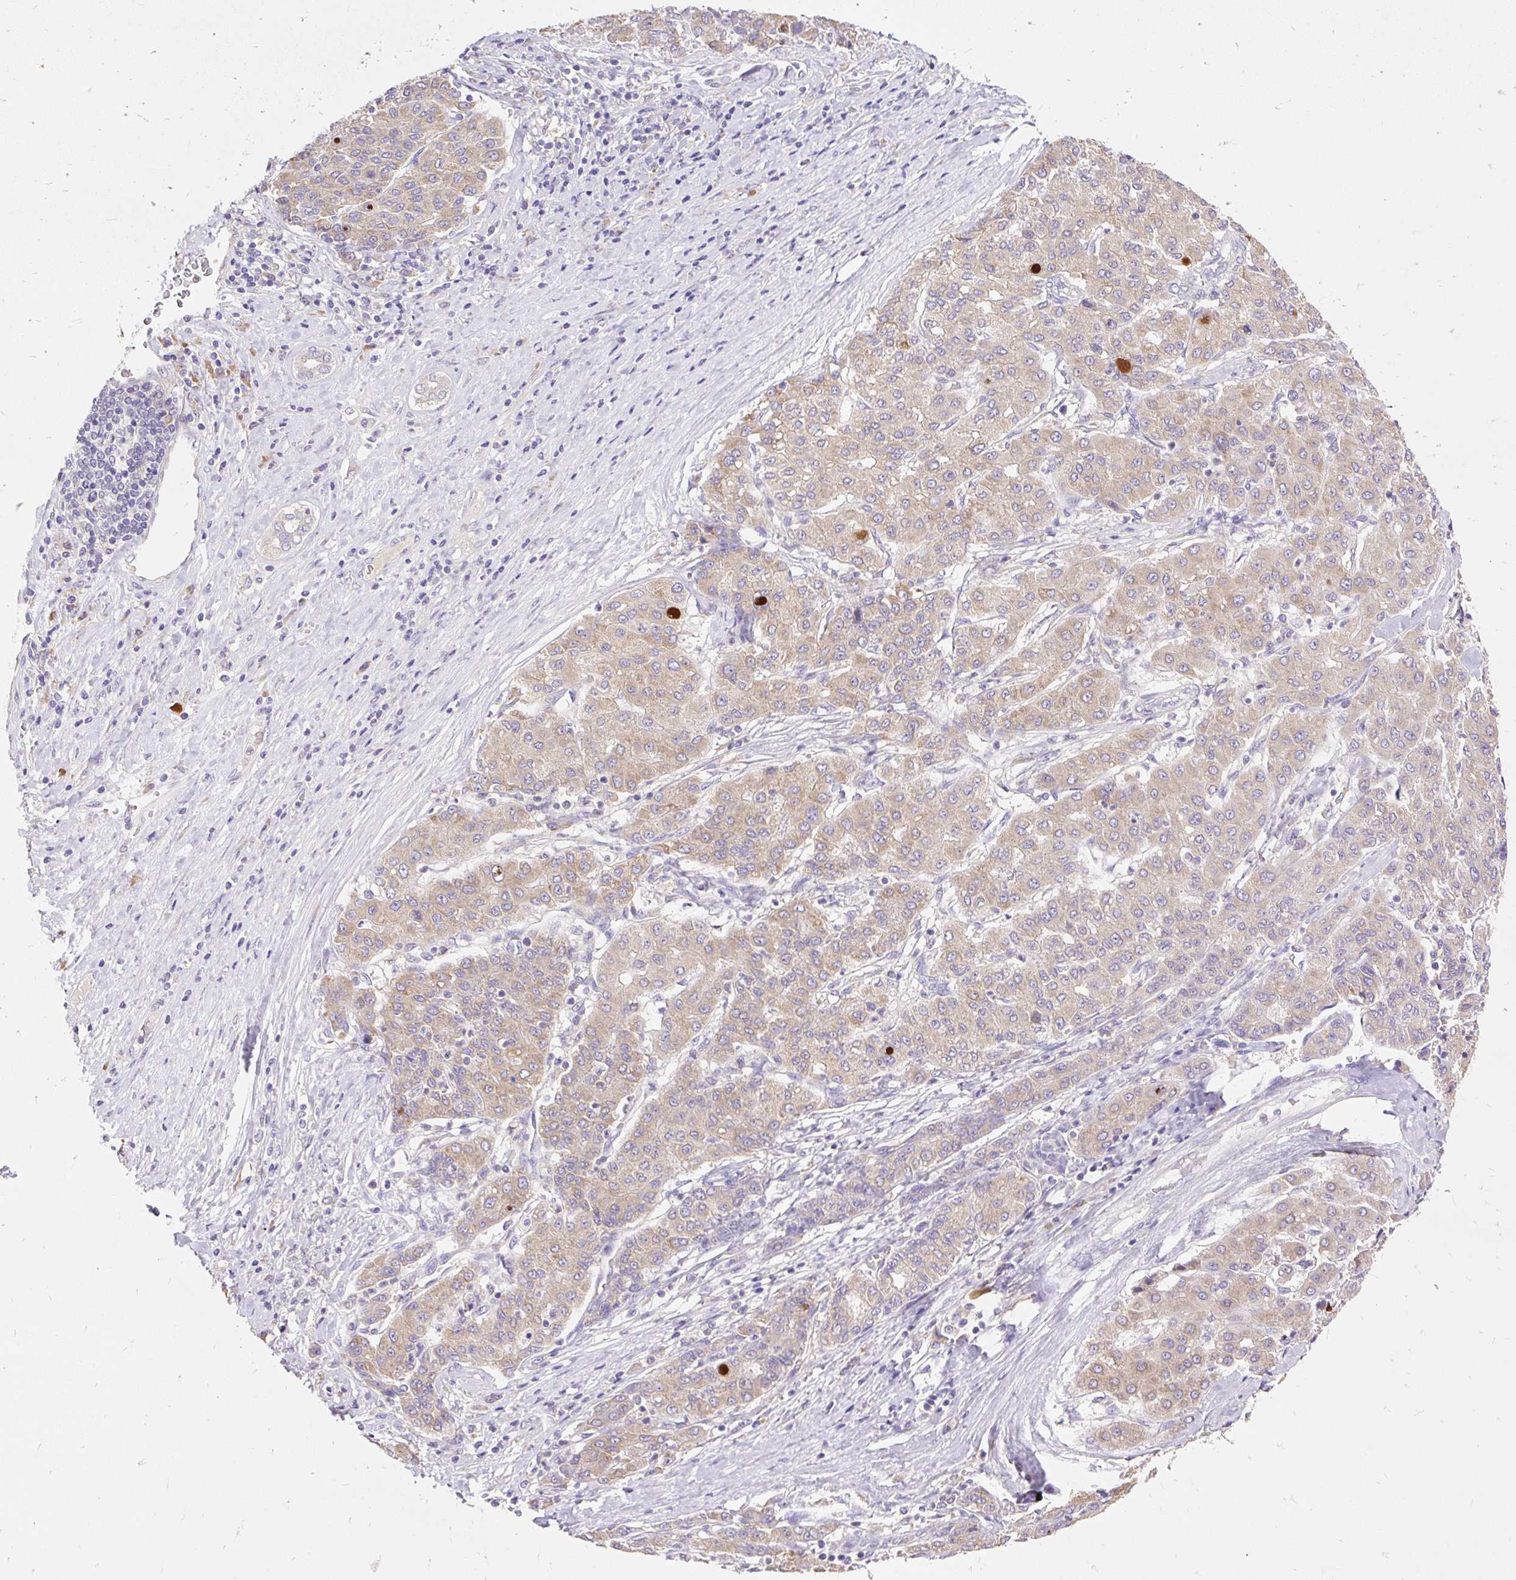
{"staining": {"intensity": "weak", "quantity": "25%-75%", "location": "cytoplasmic/membranous"}, "tissue": "liver cancer", "cell_type": "Tumor cells", "image_type": "cancer", "snomed": [{"axis": "morphology", "description": "Carcinoma, Hepatocellular, NOS"}, {"axis": "topography", "description": "Liver"}], "caption": "Immunohistochemical staining of human hepatocellular carcinoma (liver) reveals weak cytoplasmic/membranous protein expression in about 25%-75% of tumor cells.", "gene": "SEC63", "patient": {"sex": "male", "age": 65}}